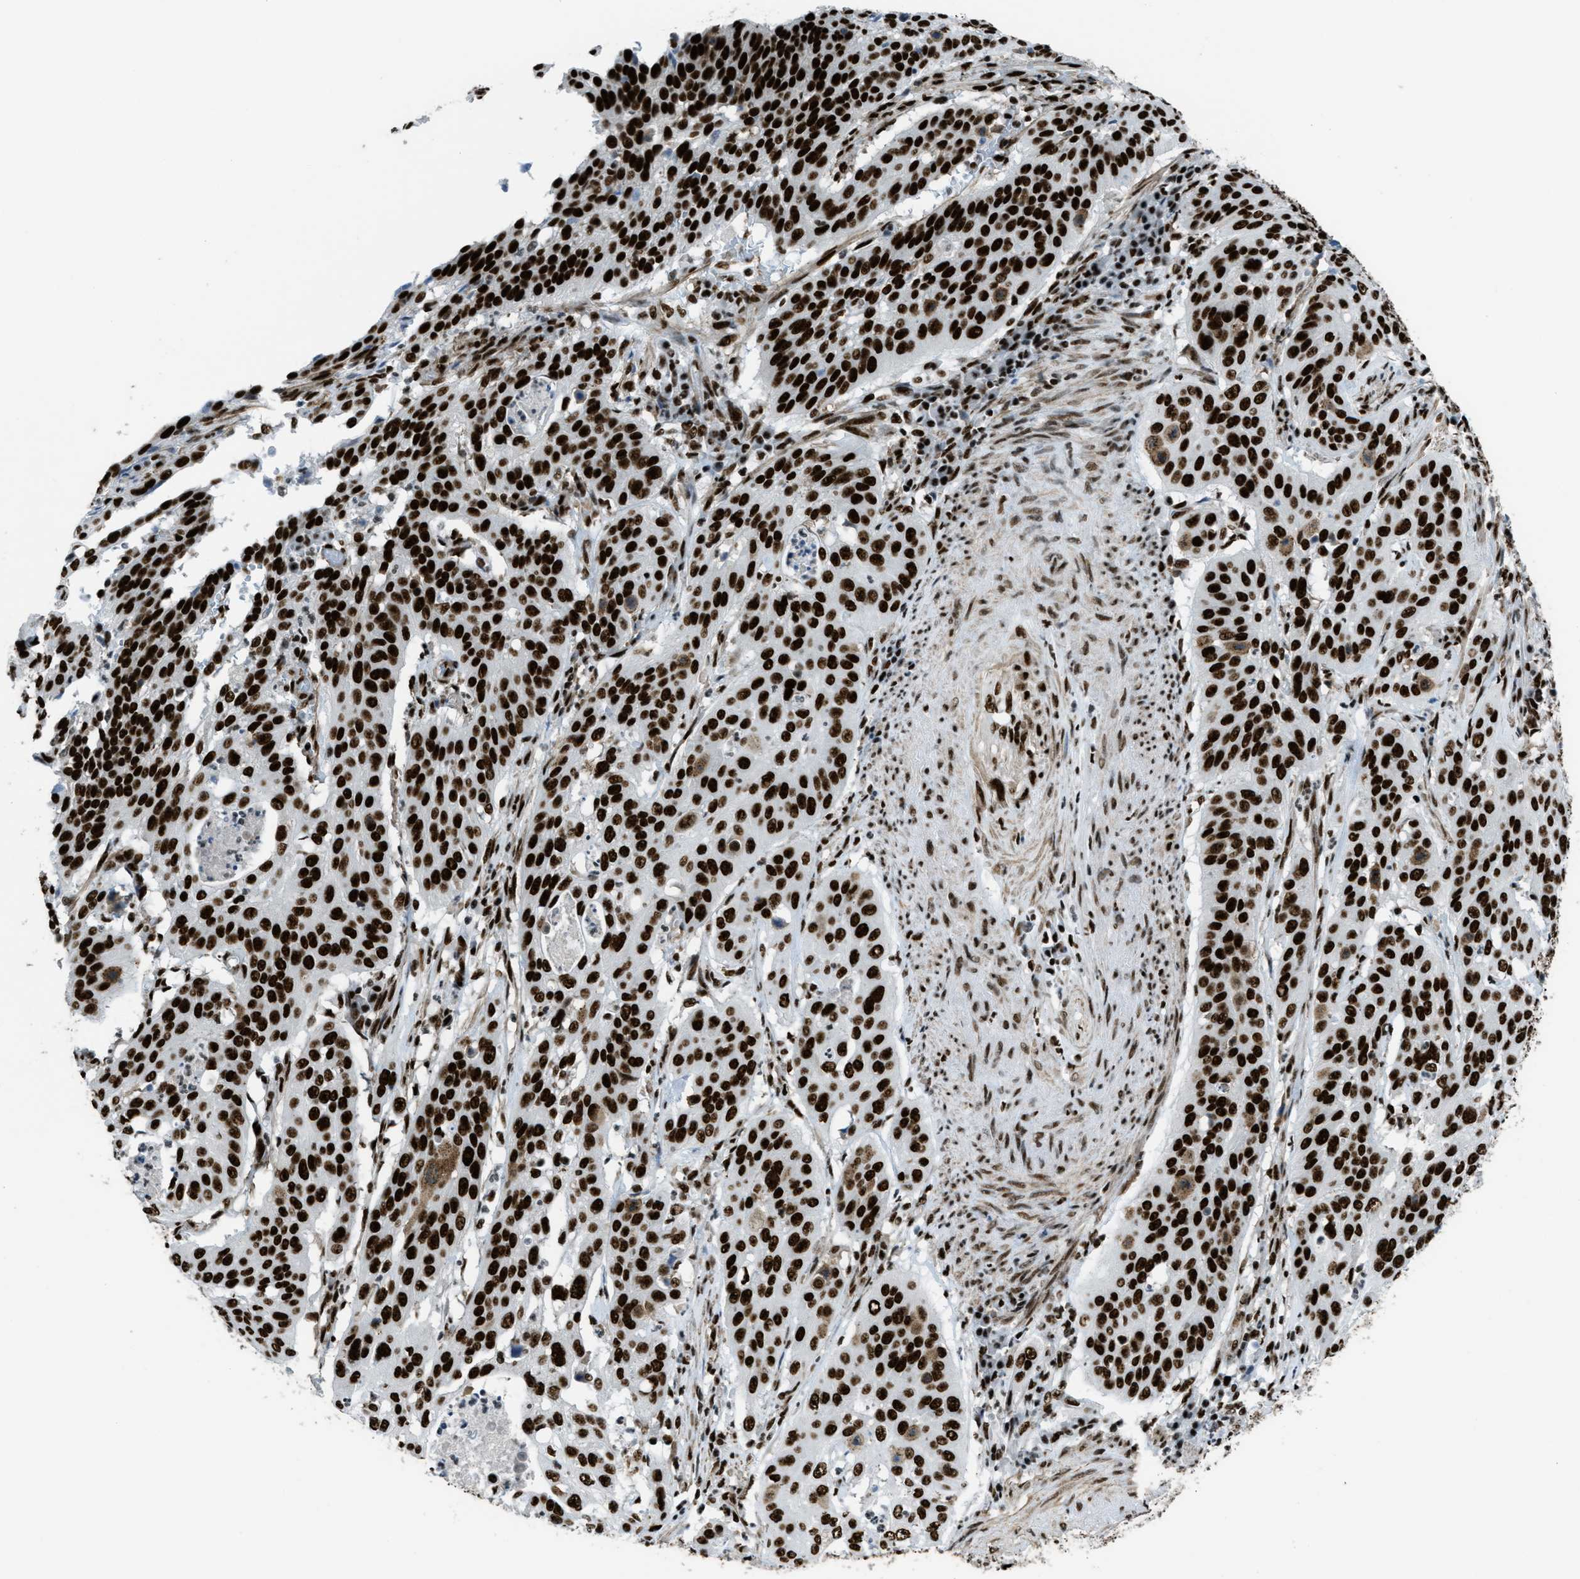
{"staining": {"intensity": "strong", "quantity": ">75%", "location": "nuclear"}, "tissue": "cervical cancer", "cell_type": "Tumor cells", "image_type": "cancer", "snomed": [{"axis": "morphology", "description": "Normal tissue, NOS"}, {"axis": "morphology", "description": "Squamous cell carcinoma, NOS"}, {"axis": "topography", "description": "Cervix"}], "caption": "Immunohistochemistry histopathology image of human cervical cancer stained for a protein (brown), which reveals high levels of strong nuclear positivity in approximately >75% of tumor cells.", "gene": "ZNF207", "patient": {"sex": "female", "age": 39}}